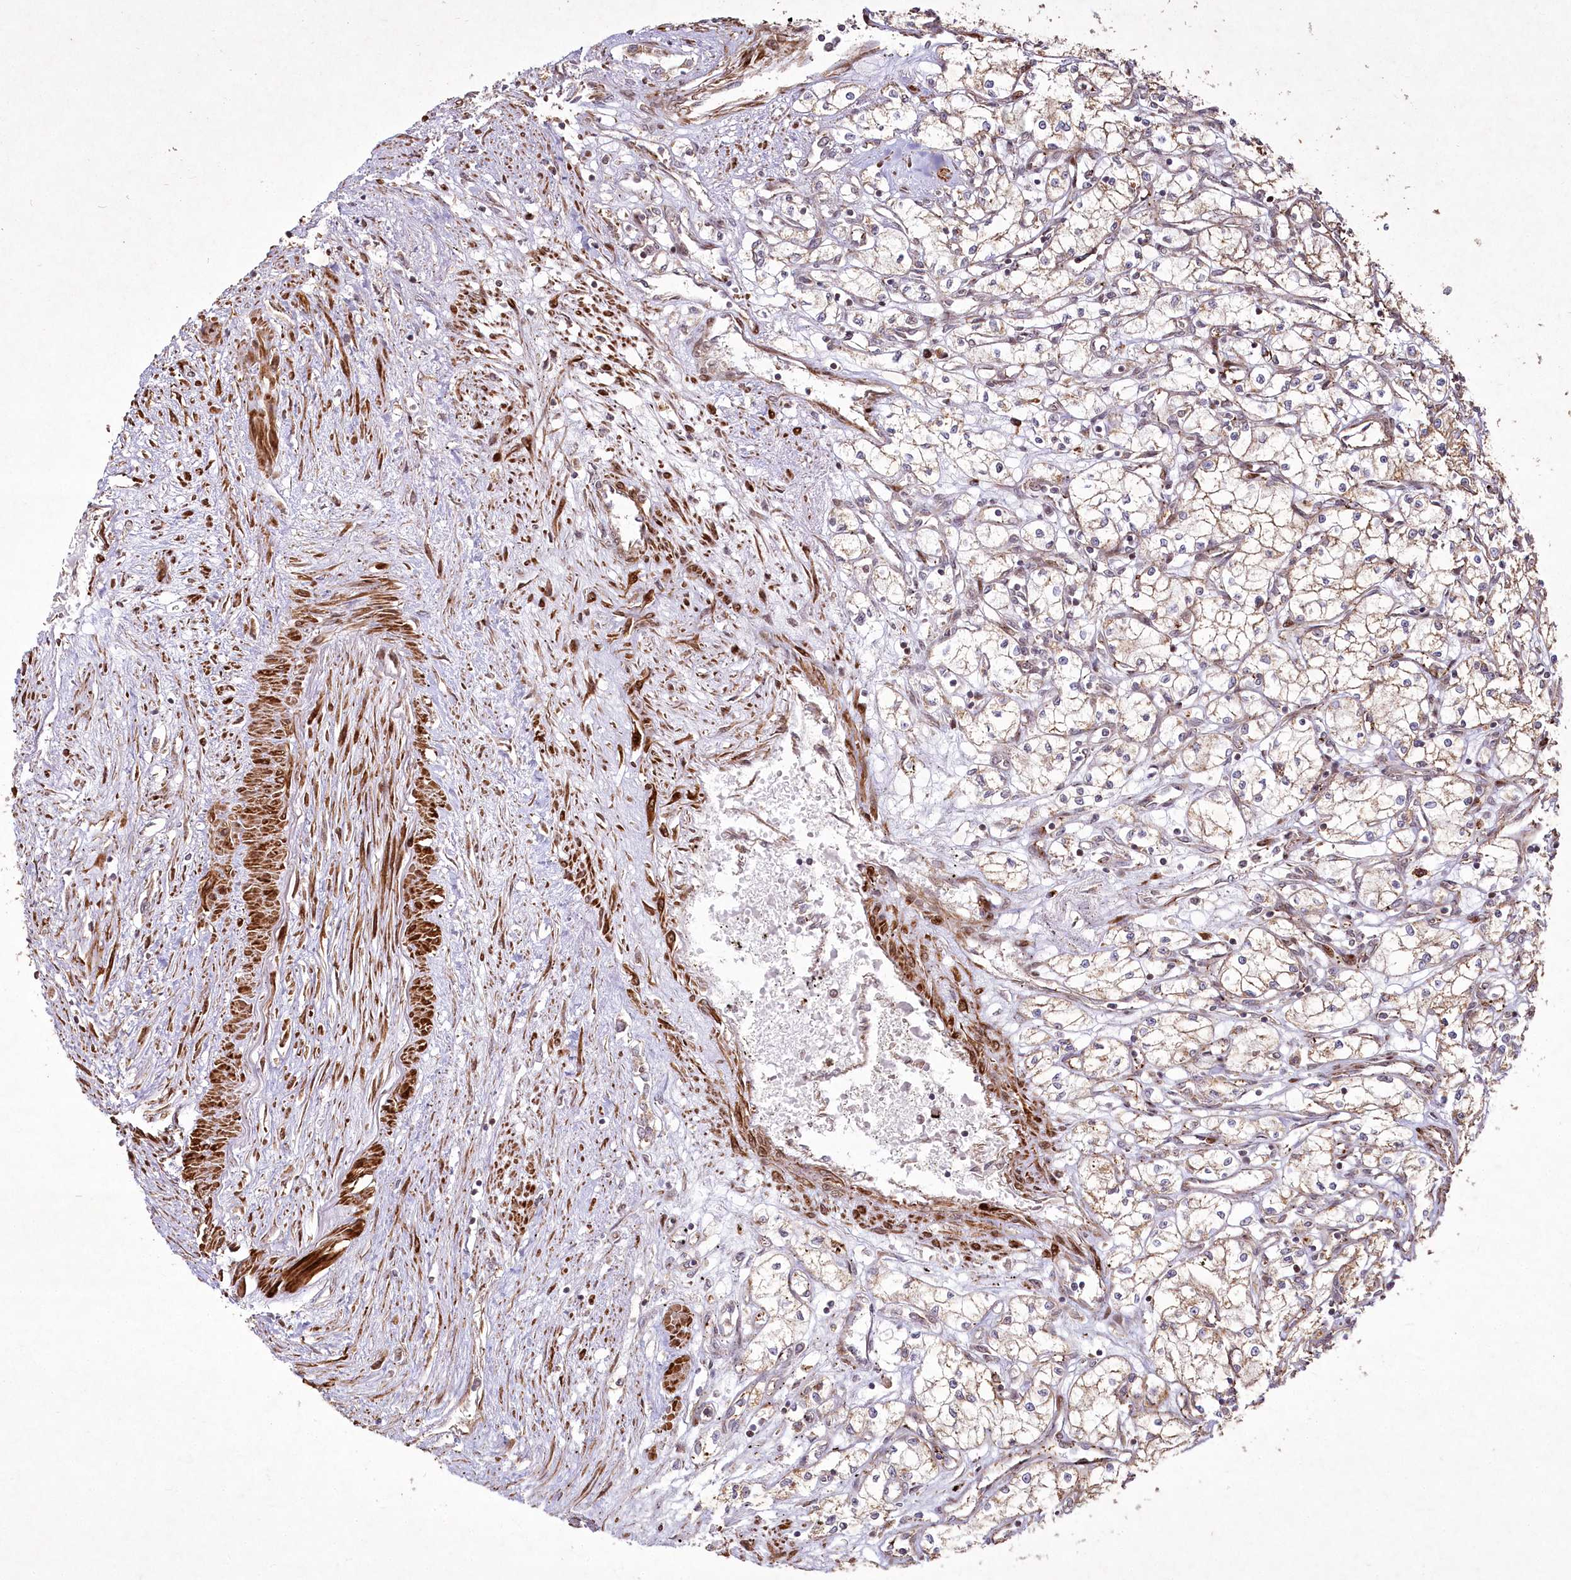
{"staining": {"intensity": "weak", "quantity": ">75%", "location": "cytoplasmic/membranous"}, "tissue": "renal cancer", "cell_type": "Tumor cells", "image_type": "cancer", "snomed": [{"axis": "morphology", "description": "Adenocarcinoma, NOS"}, {"axis": "topography", "description": "Kidney"}], "caption": "Approximately >75% of tumor cells in human adenocarcinoma (renal) show weak cytoplasmic/membranous protein positivity as visualized by brown immunohistochemical staining.", "gene": "PSTK", "patient": {"sex": "male", "age": 59}}